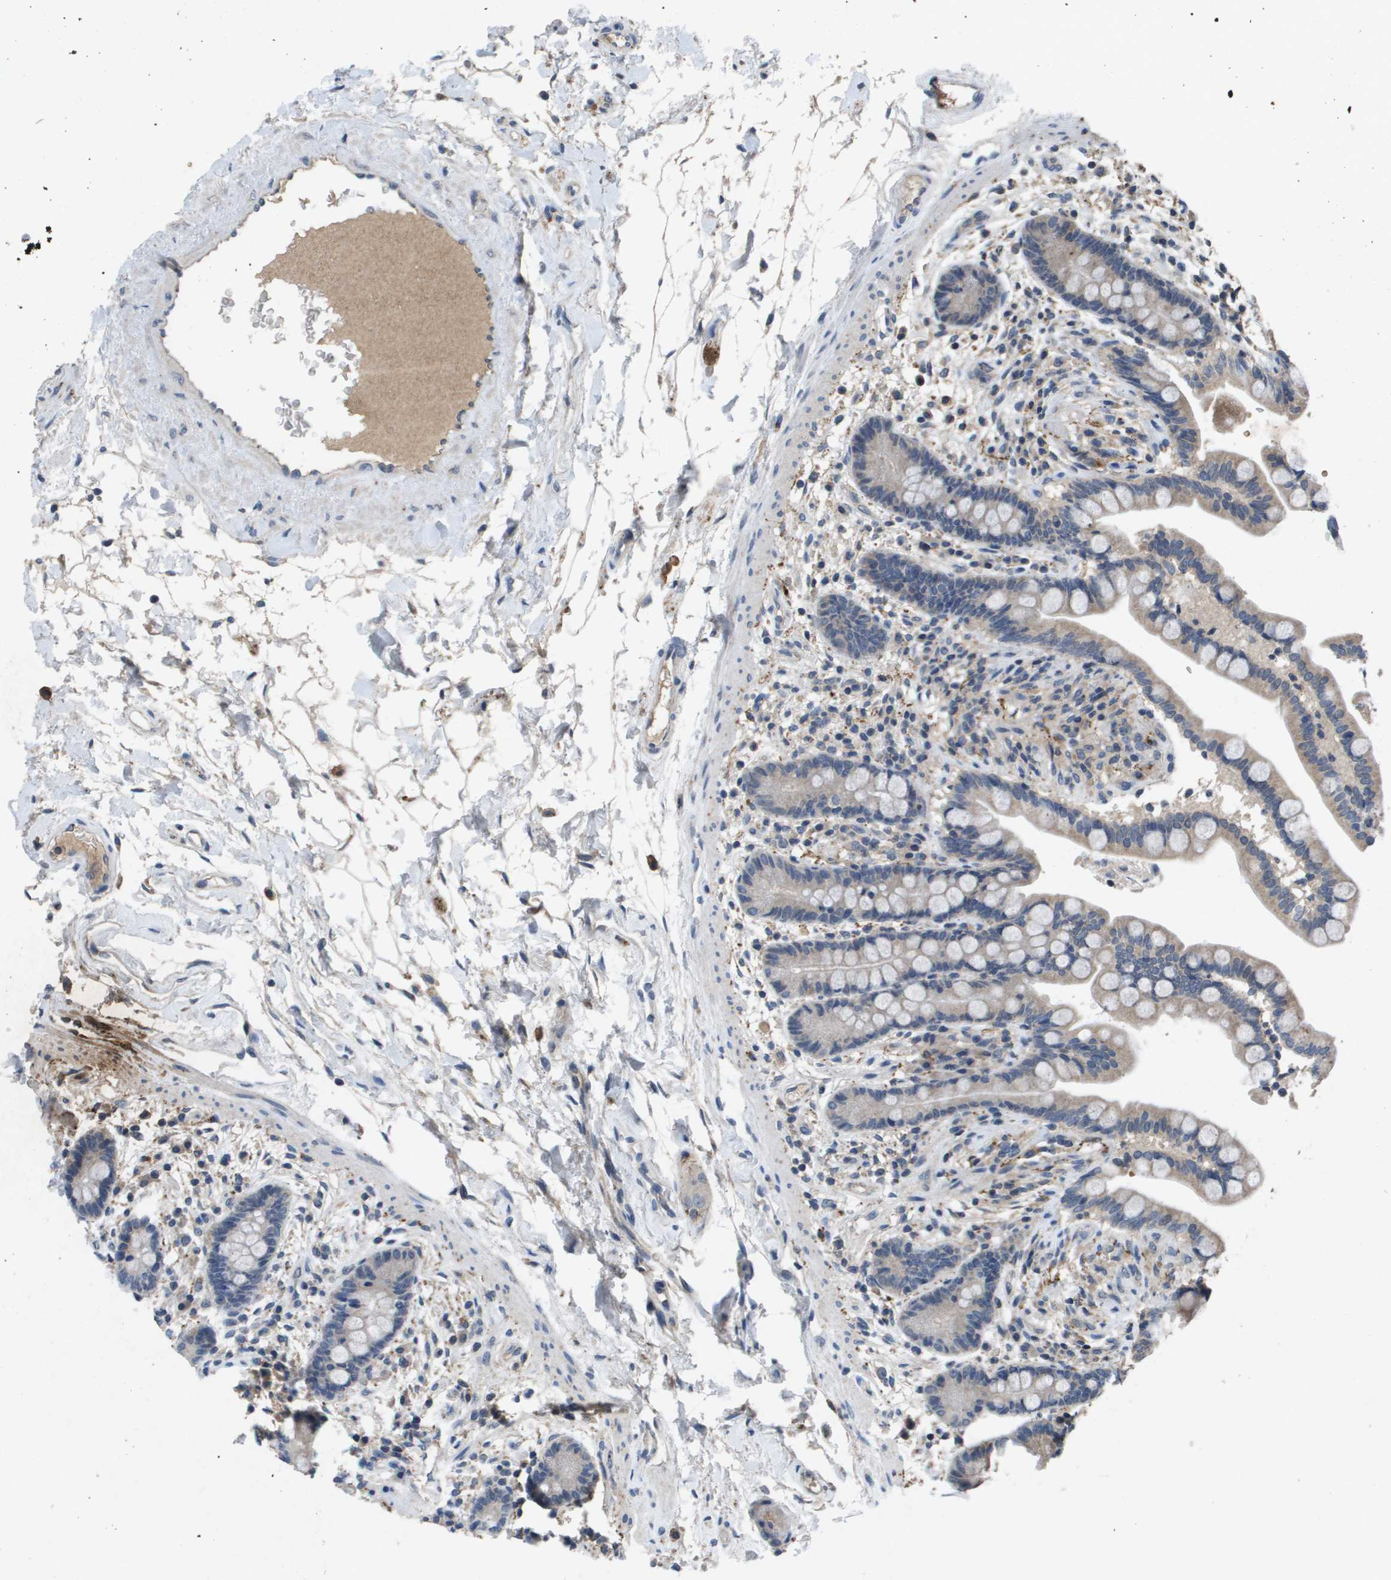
{"staining": {"intensity": "negative", "quantity": "none", "location": "none"}, "tissue": "colon", "cell_type": "Endothelial cells", "image_type": "normal", "snomed": [{"axis": "morphology", "description": "Normal tissue, NOS"}, {"axis": "topography", "description": "Colon"}], "caption": "High power microscopy image of an immunohistochemistry (IHC) image of benign colon, revealing no significant expression in endothelial cells. (Immunohistochemistry, brightfield microscopy, high magnification).", "gene": "PROC", "patient": {"sex": "male", "age": 73}}